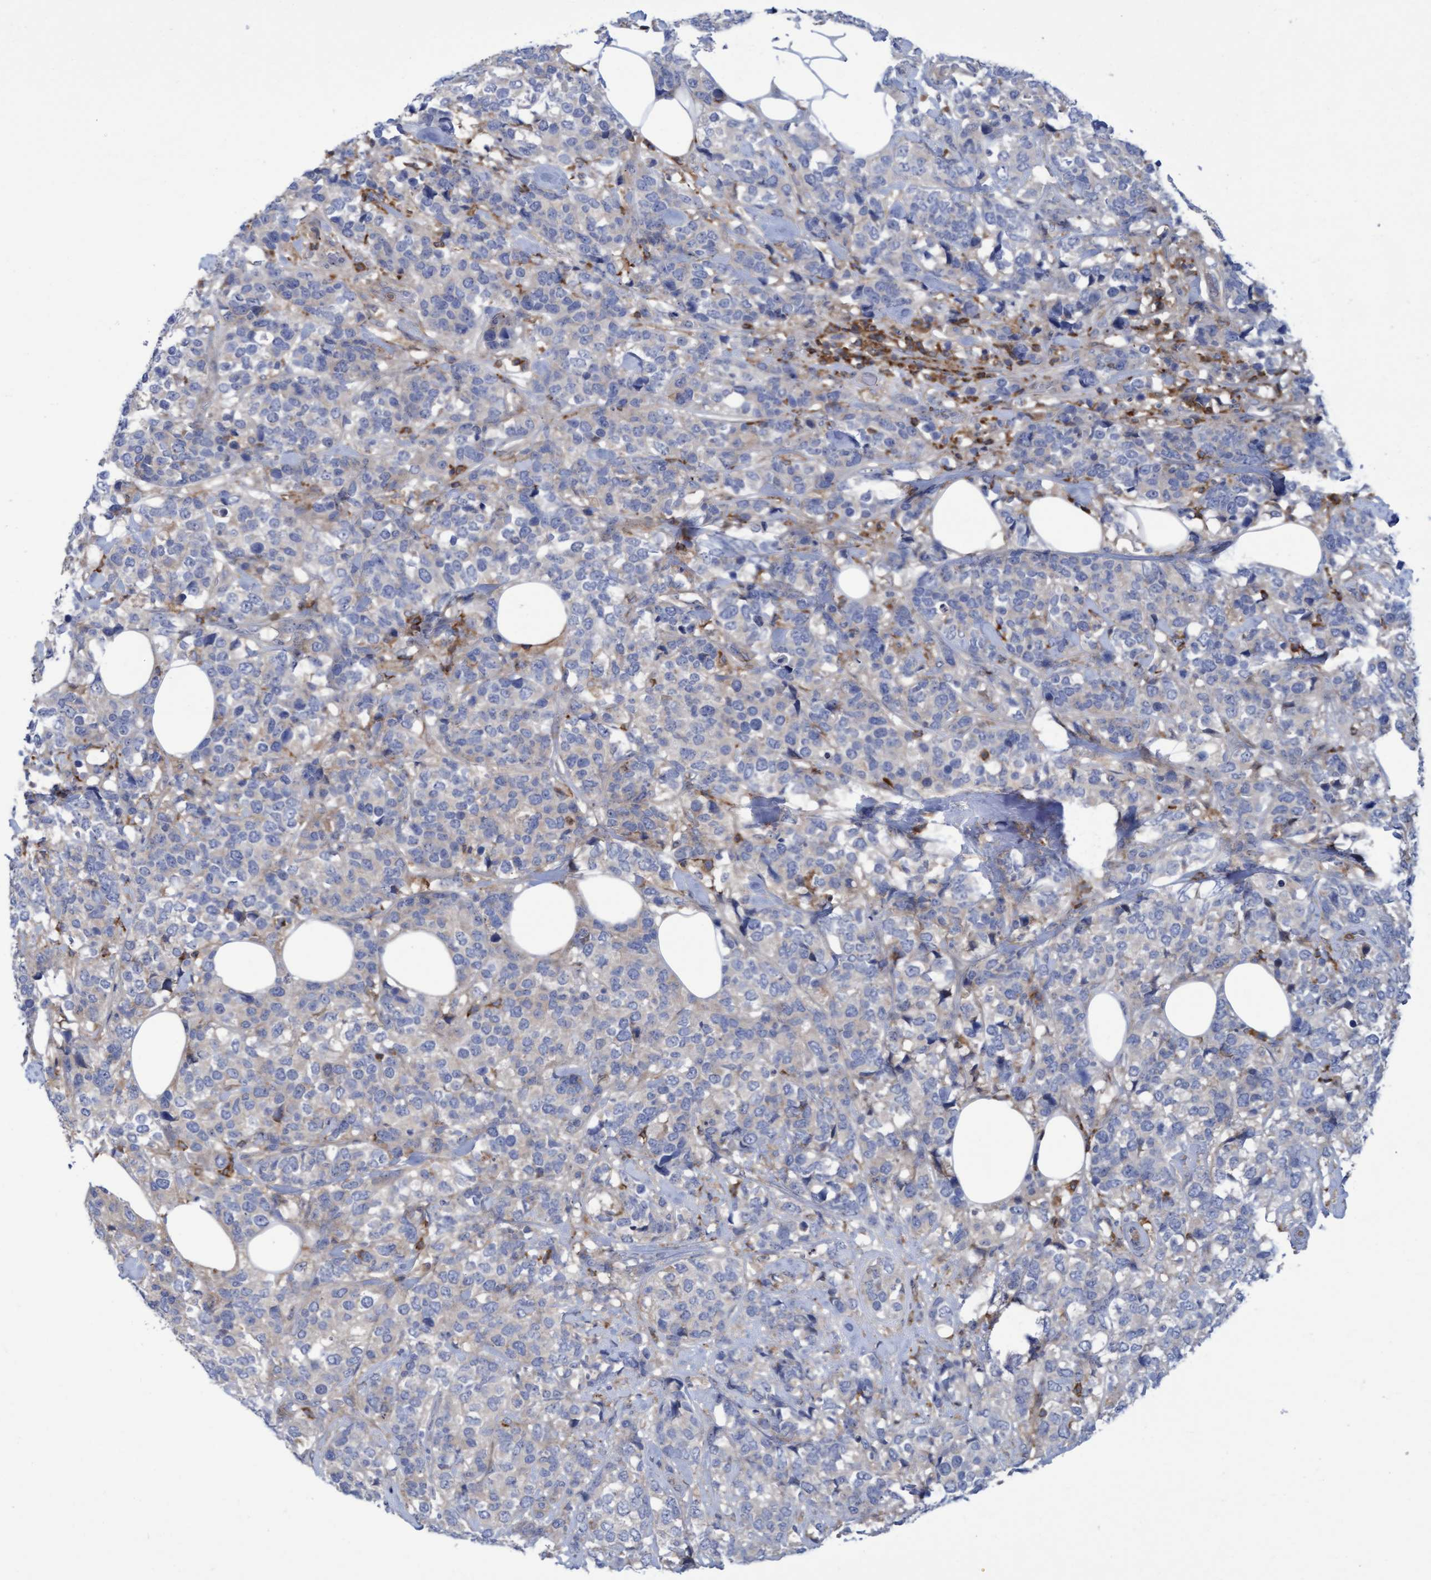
{"staining": {"intensity": "negative", "quantity": "none", "location": "none"}, "tissue": "breast cancer", "cell_type": "Tumor cells", "image_type": "cancer", "snomed": [{"axis": "morphology", "description": "Lobular carcinoma"}, {"axis": "topography", "description": "Breast"}], "caption": "The histopathology image displays no significant staining in tumor cells of breast lobular carcinoma.", "gene": "FNBP1", "patient": {"sex": "female", "age": 59}}